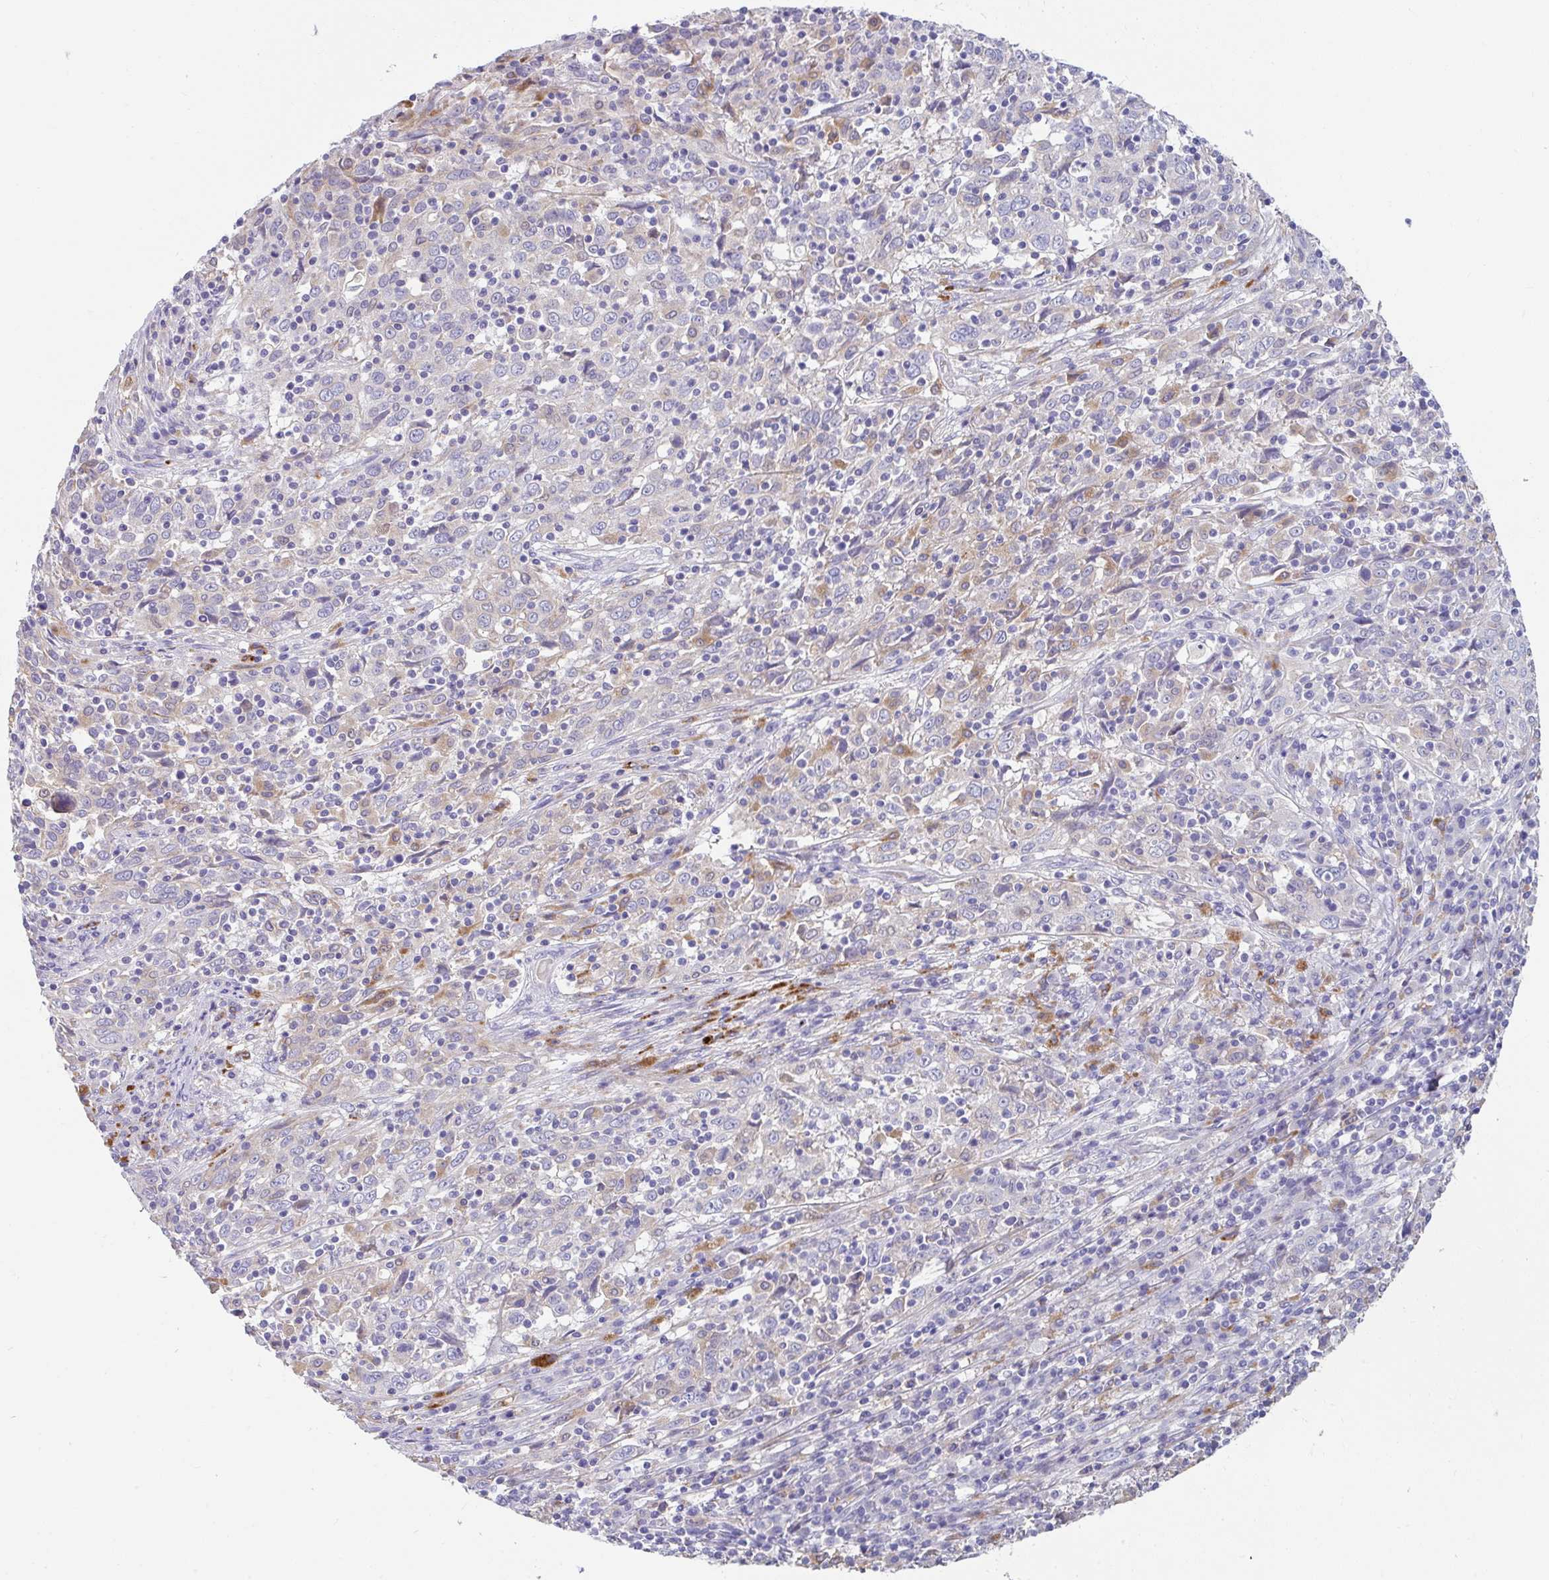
{"staining": {"intensity": "negative", "quantity": "none", "location": "none"}, "tissue": "cervical cancer", "cell_type": "Tumor cells", "image_type": "cancer", "snomed": [{"axis": "morphology", "description": "Squamous cell carcinoma, NOS"}, {"axis": "topography", "description": "Cervix"}], "caption": "High magnification brightfield microscopy of cervical cancer (squamous cell carcinoma) stained with DAB (3,3'-diaminobenzidine) (brown) and counterstained with hematoxylin (blue): tumor cells show no significant expression. (DAB immunohistochemistry with hematoxylin counter stain).", "gene": "ZNF33A", "patient": {"sex": "female", "age": 46}}